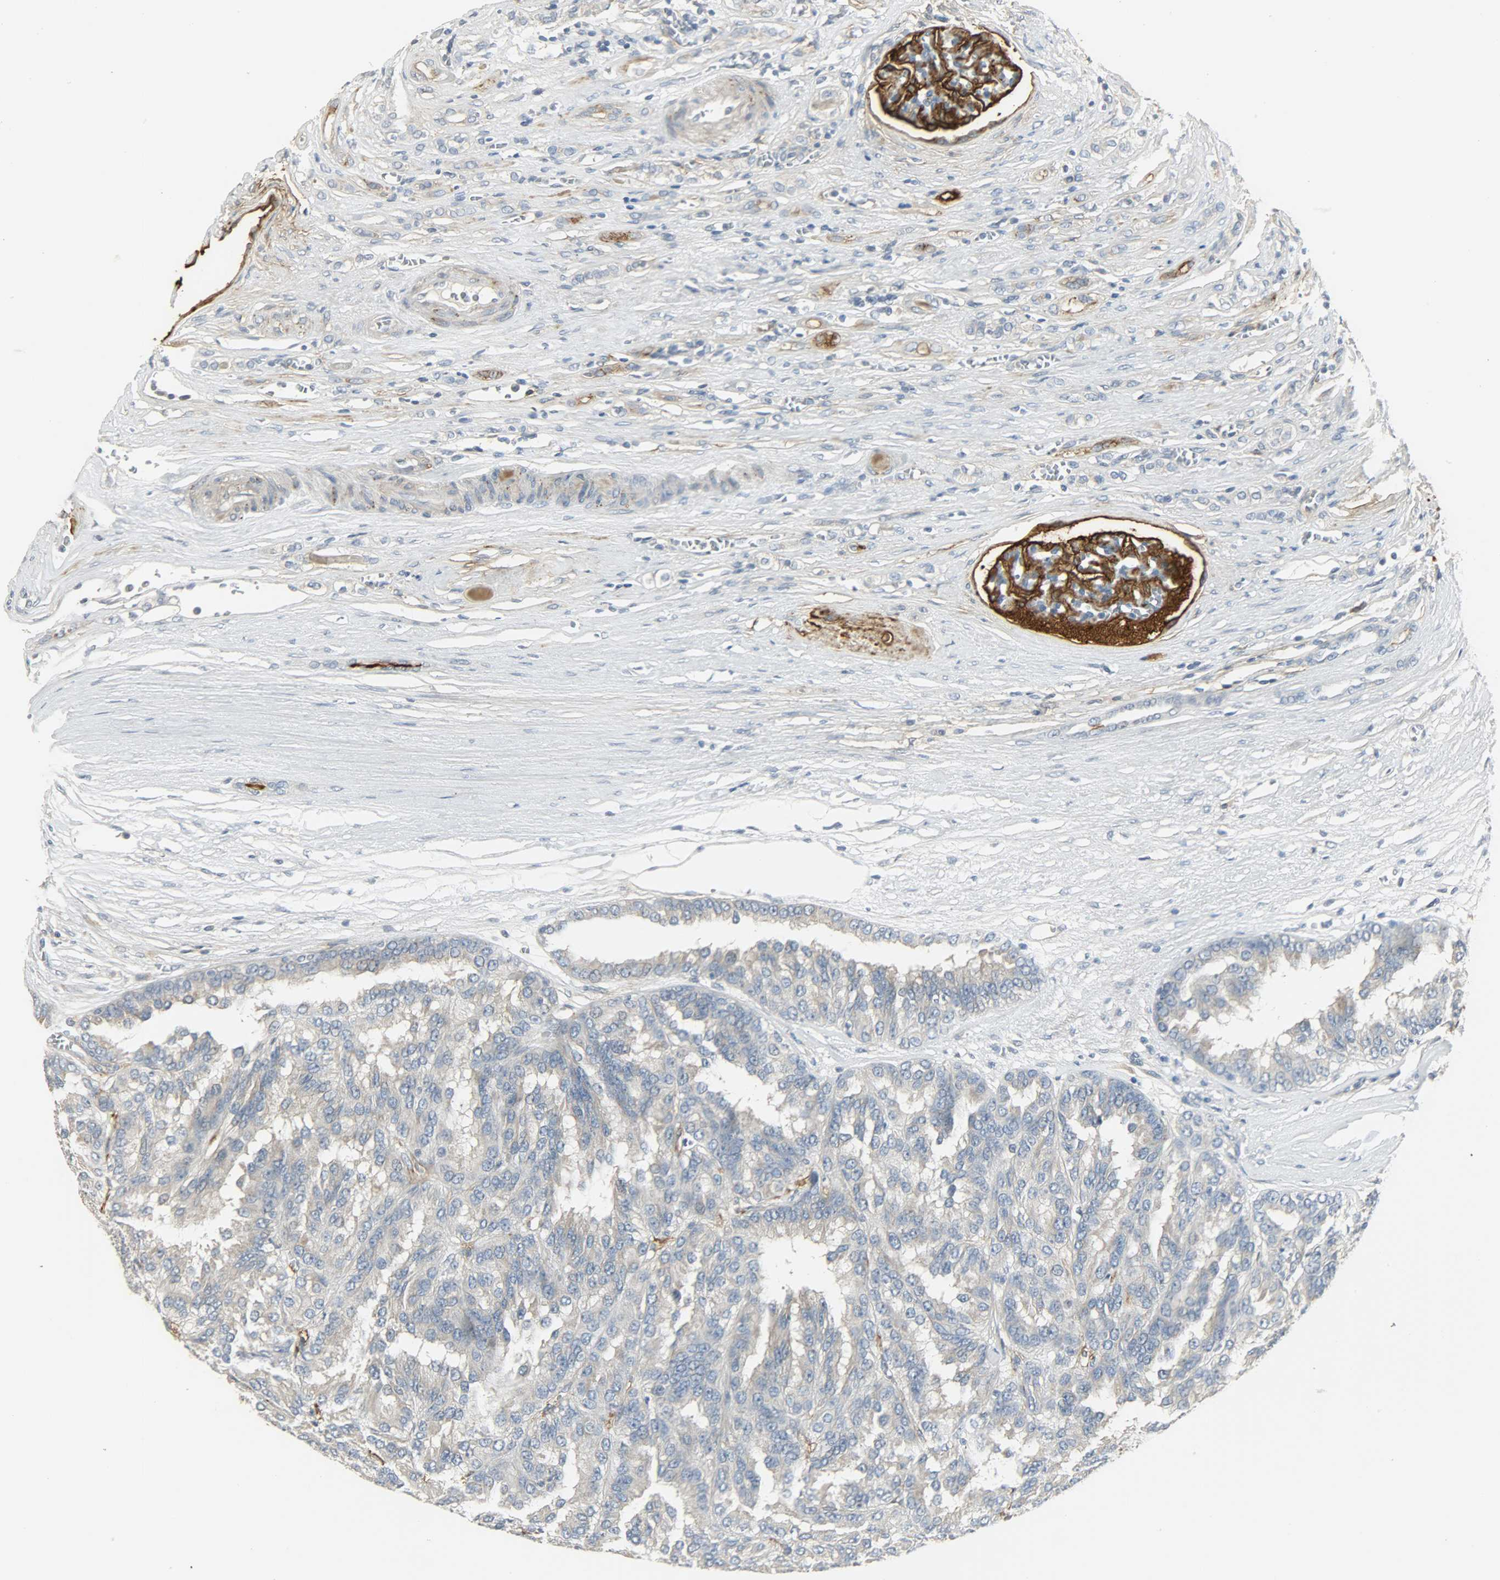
{"staining": {"intensity": "negative", "quantity": "none", "location": "none"}, "tissue": "renal cancer", "cell_type": "Tumor cells", "image_type": "cancer", "snomed": [{"axis": "morphology", "description": "Adenocarcinoma, NOS"}, {"axis": "topography", "description": "Kidney"}], "caption": "Tumor cells are negative for brown protein staining in renal cancer.", "gene": "ENPEP", "patient": {"sex": "male", "age": 46}}